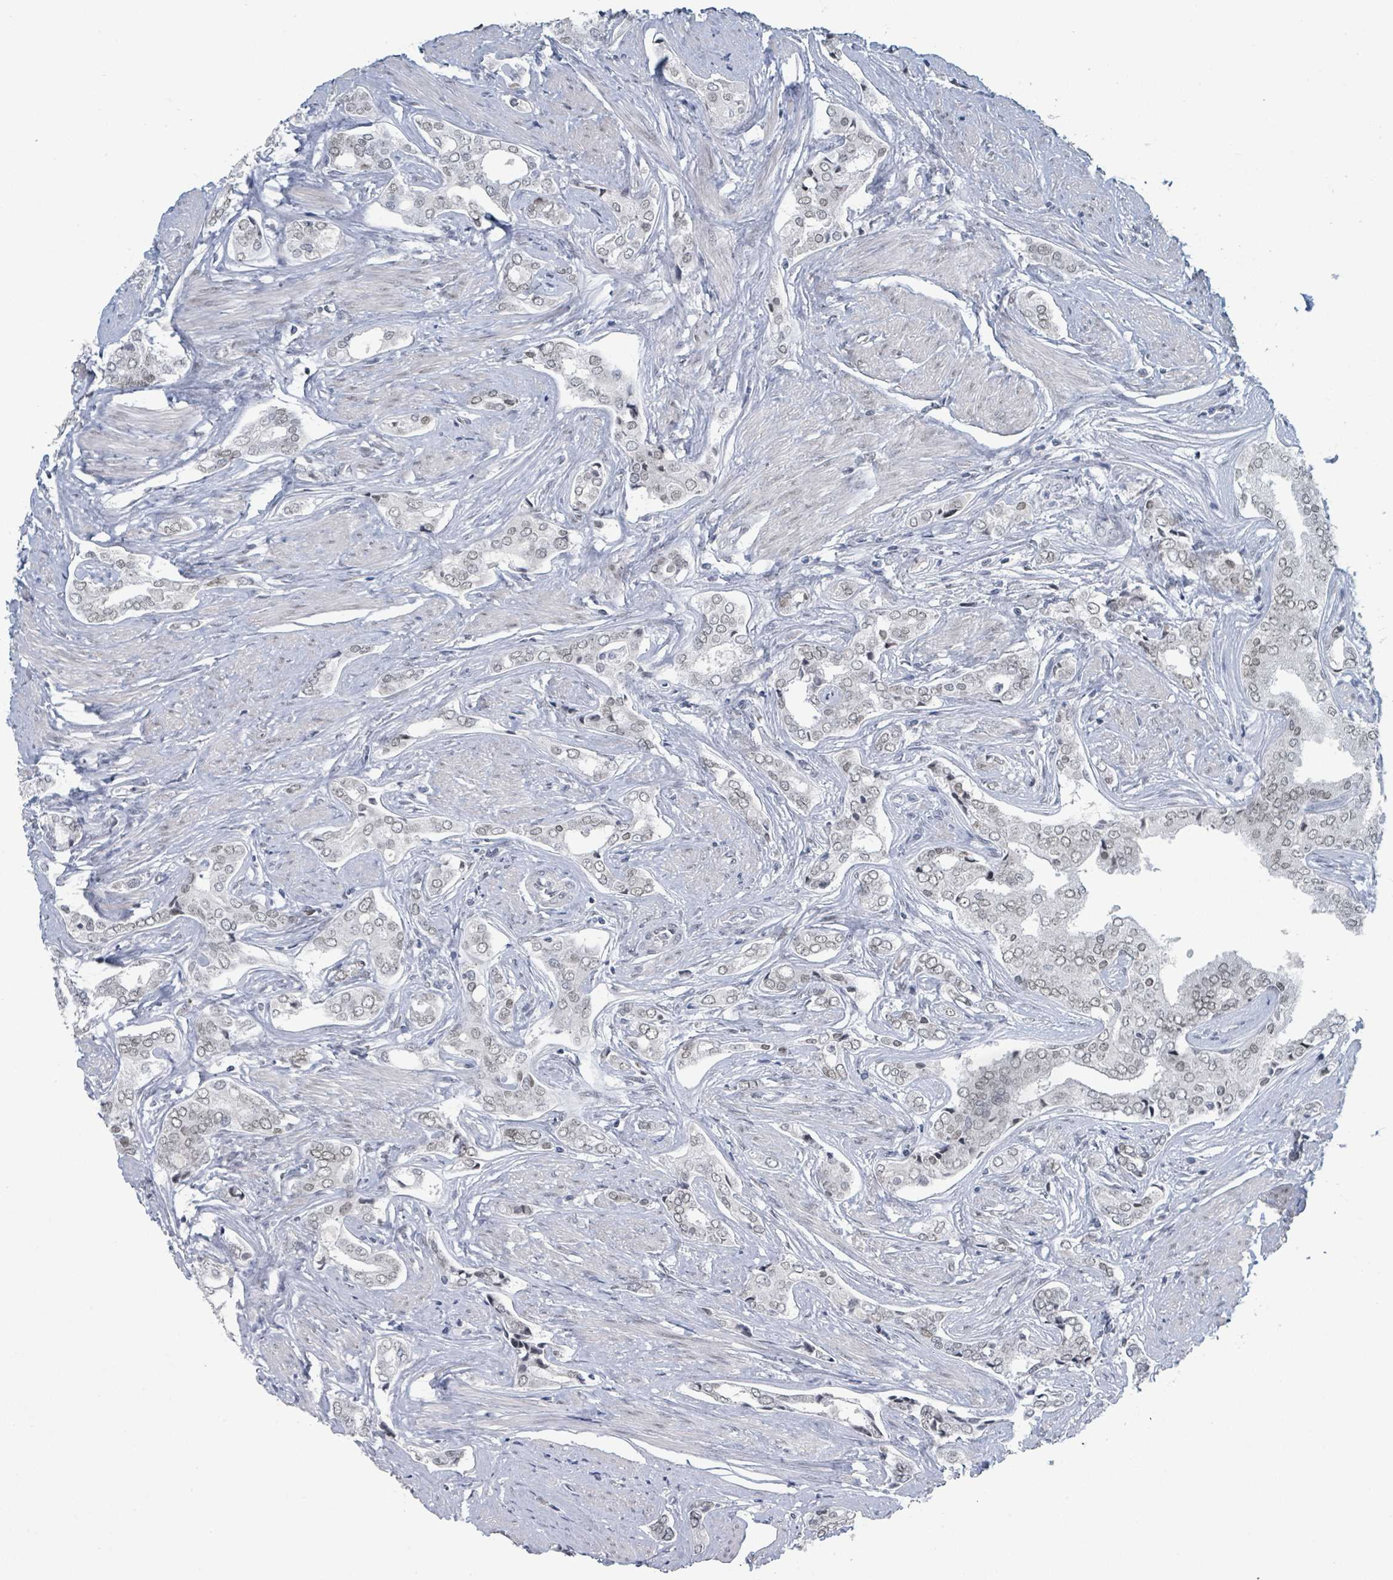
{"staining": {"intensity": "weak", "quantity": "<25%", "location": "nuclear"}, "tissue": "prostate cancer", "cell_type": "Tumor cells", "image_type": "cancer", "snomed": [{"axis": "morphology", "description": "Adenocarcinoma, High grade"}, {"axis": "topography", "description": "Prostate"}], "caption": "Immunohistochemistry (IHC) image of human prostate cancer (adenocarcinoma (high-grade)) stained for a protein (brown), which exhibits no expression in tumor cells.", "gene": "EHMT2", "patient": {"sex": "male", "age": 71}}